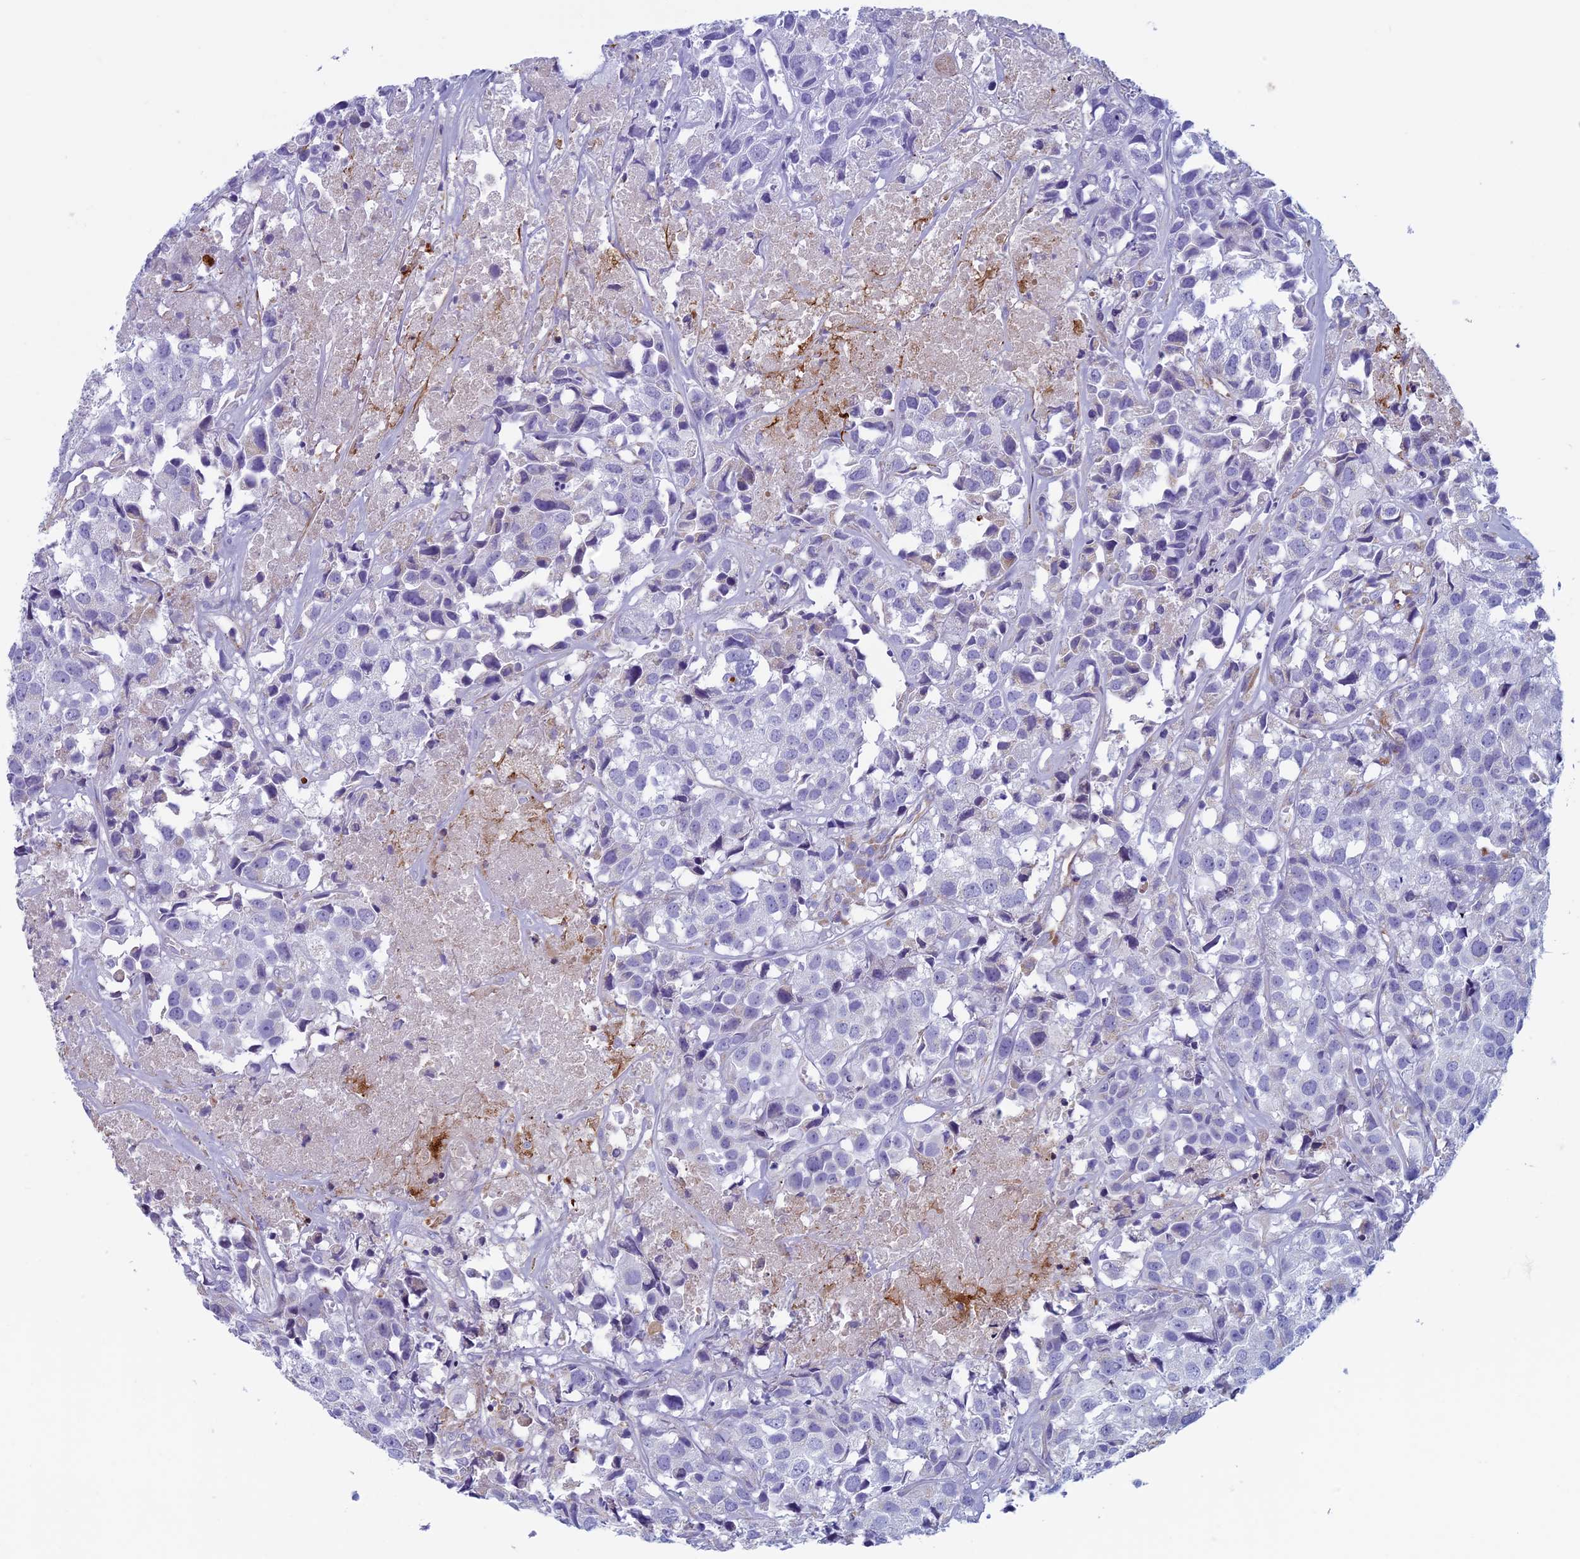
{"staining": {"intensity": "negative", "quantity": "none", "location": "none"}, "tissue": "urothelial cancer", "cell_type": "Tumor cells", "image_type": "cancer", "snomed": [{"axis": "morphology", "description": "Urothelial carcinoma, High grade"}, {"axis": "topography", "description": "Urinary bladder"}], "caption": "A photomicrograph of human urothelial carcinoma (high-grade) is negative for staining in tumor cells. (DAB IHC, high magnification).", "gene": "NDUFB9", "patient": {"sex": "female", "age": 75}}